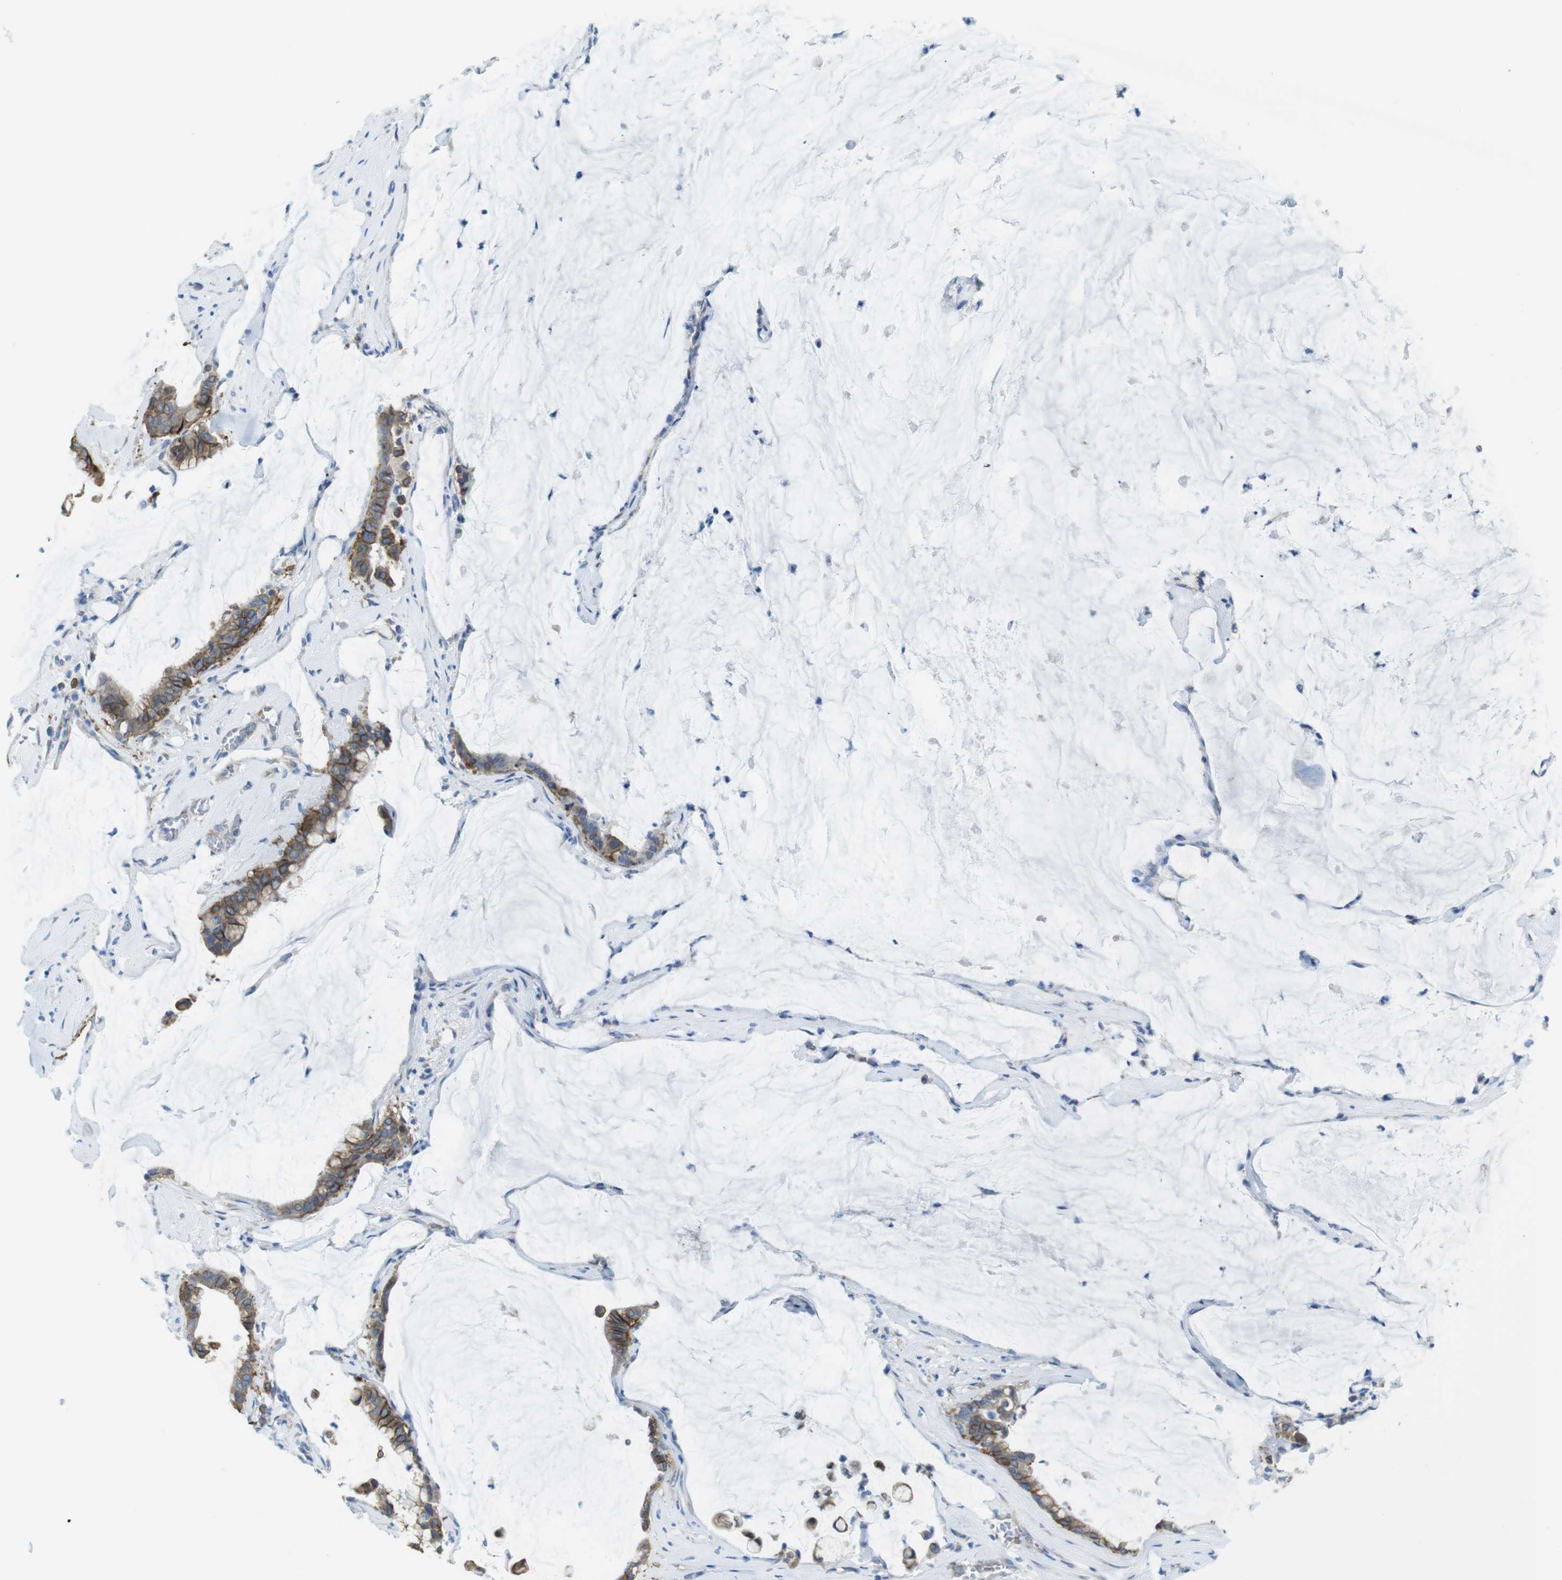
{"staining": {"intensity": "moderate", "quantity": ">75%", "location": "cytoplasmic/membranous"}, "tissue": "pancreatic cancer", "cell_type": "Tumor cells", "image_type": "cancer", "snomed": [{"axis": "morphology", "description": "Adenocarcinoma, NOS"}, {"axis": "topography", "description": "Pancreas"}], "caption": "This is an image of immunohistochemistry (IHC) staining of pancreatic cancer, which shows moderate positivity in the cytoplasmic/membranous of tumor cells.", "gene": "CDH8", "patient": {"sex": "male", "age": 41}}